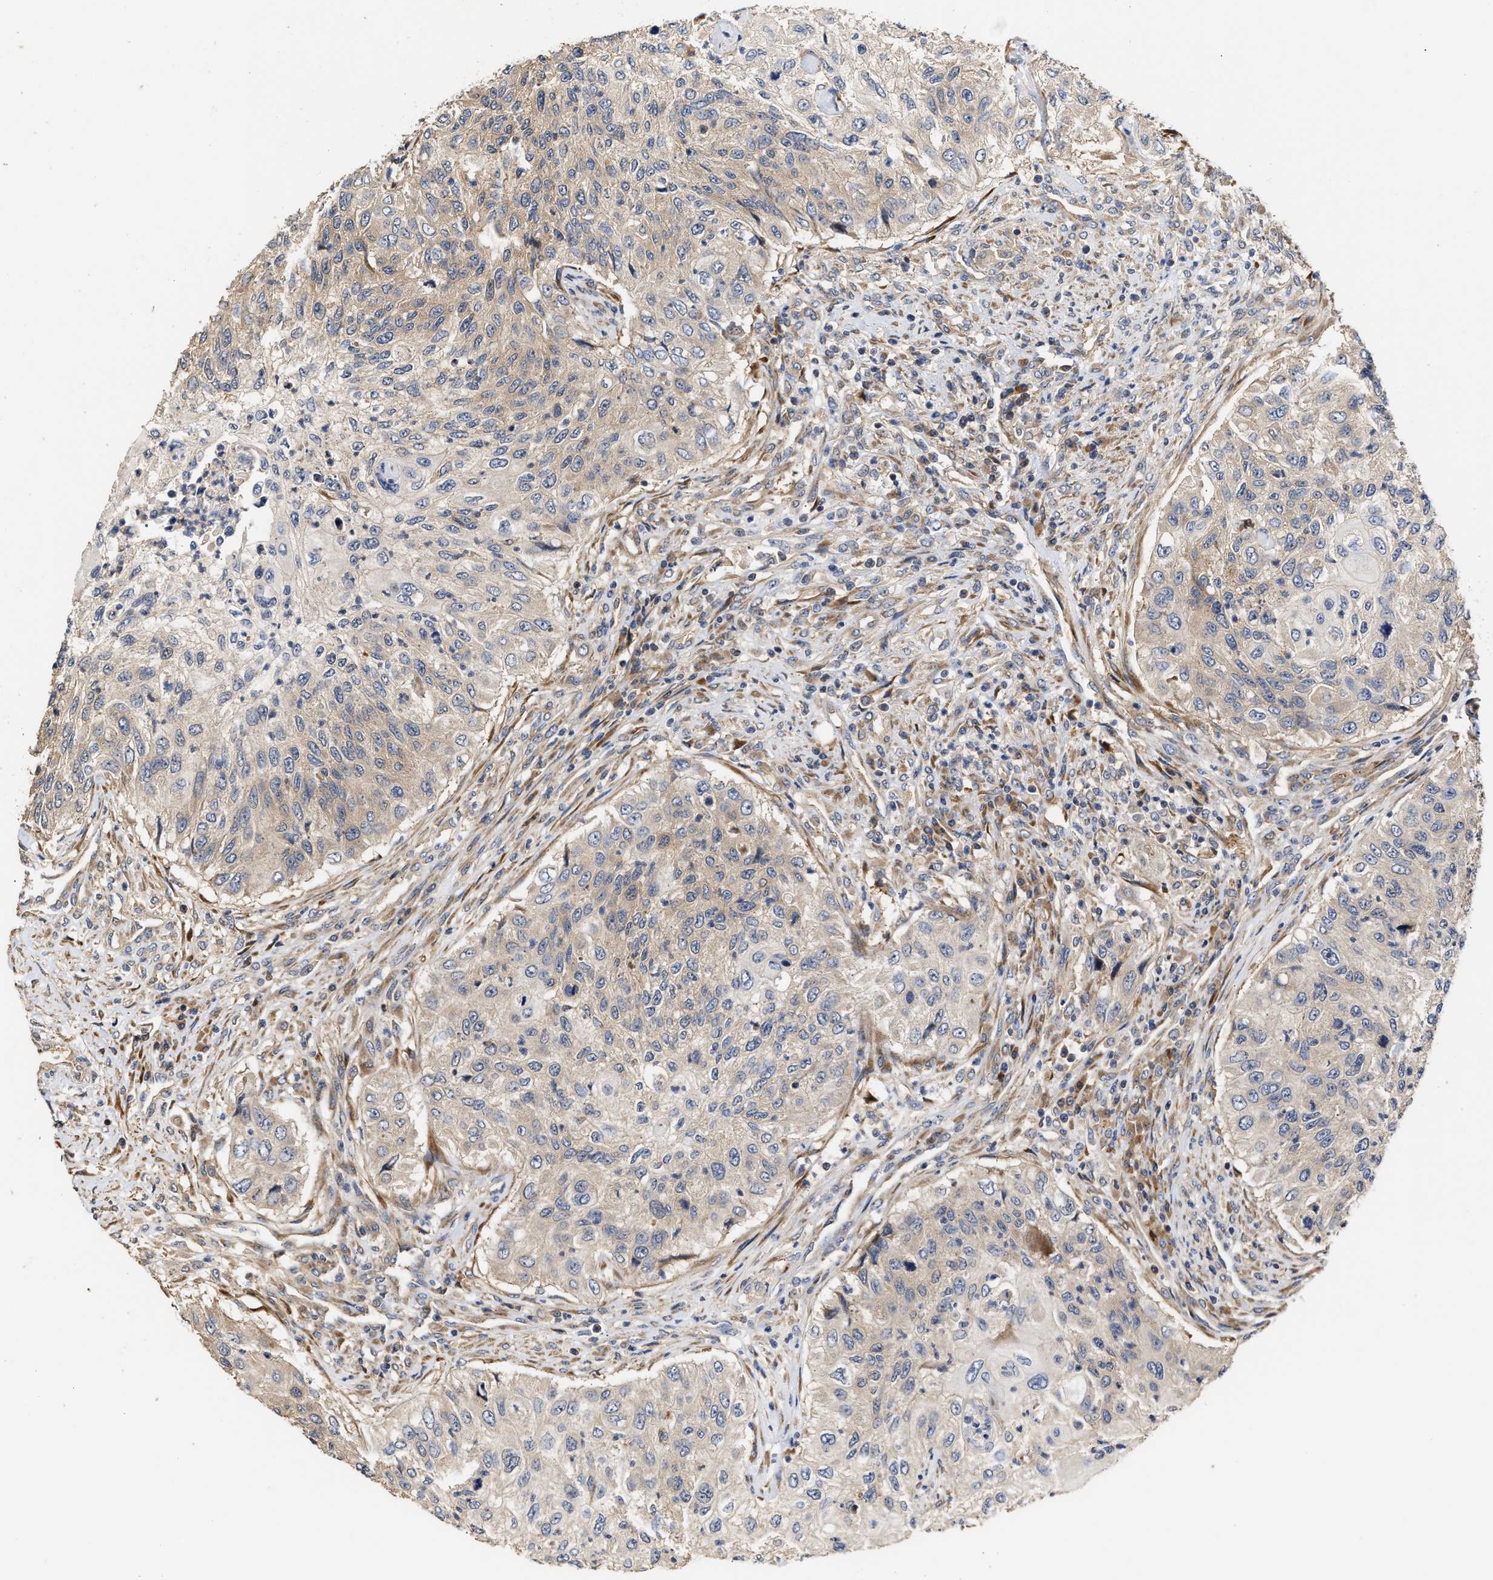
{"staining": {"intensity": "weak", "quantity": "<25%", "location": "cytoplasmic/membranous"}, "tissue": "urothelial cancer", "cell_type": "Tumor cells", "image_type": "cancer", "snomed": [{"axis": "morphology", "description": "Urothelial carcinoma, High grade"}, {"axis": "topography", "description": "Urinary bladder"}], "caption": "Tumor cells are negative for brown protein staining in high-grade urothelial carcinoma.", "gene": "CLIP2", "patient": {"sex": "female", "age": 60}}